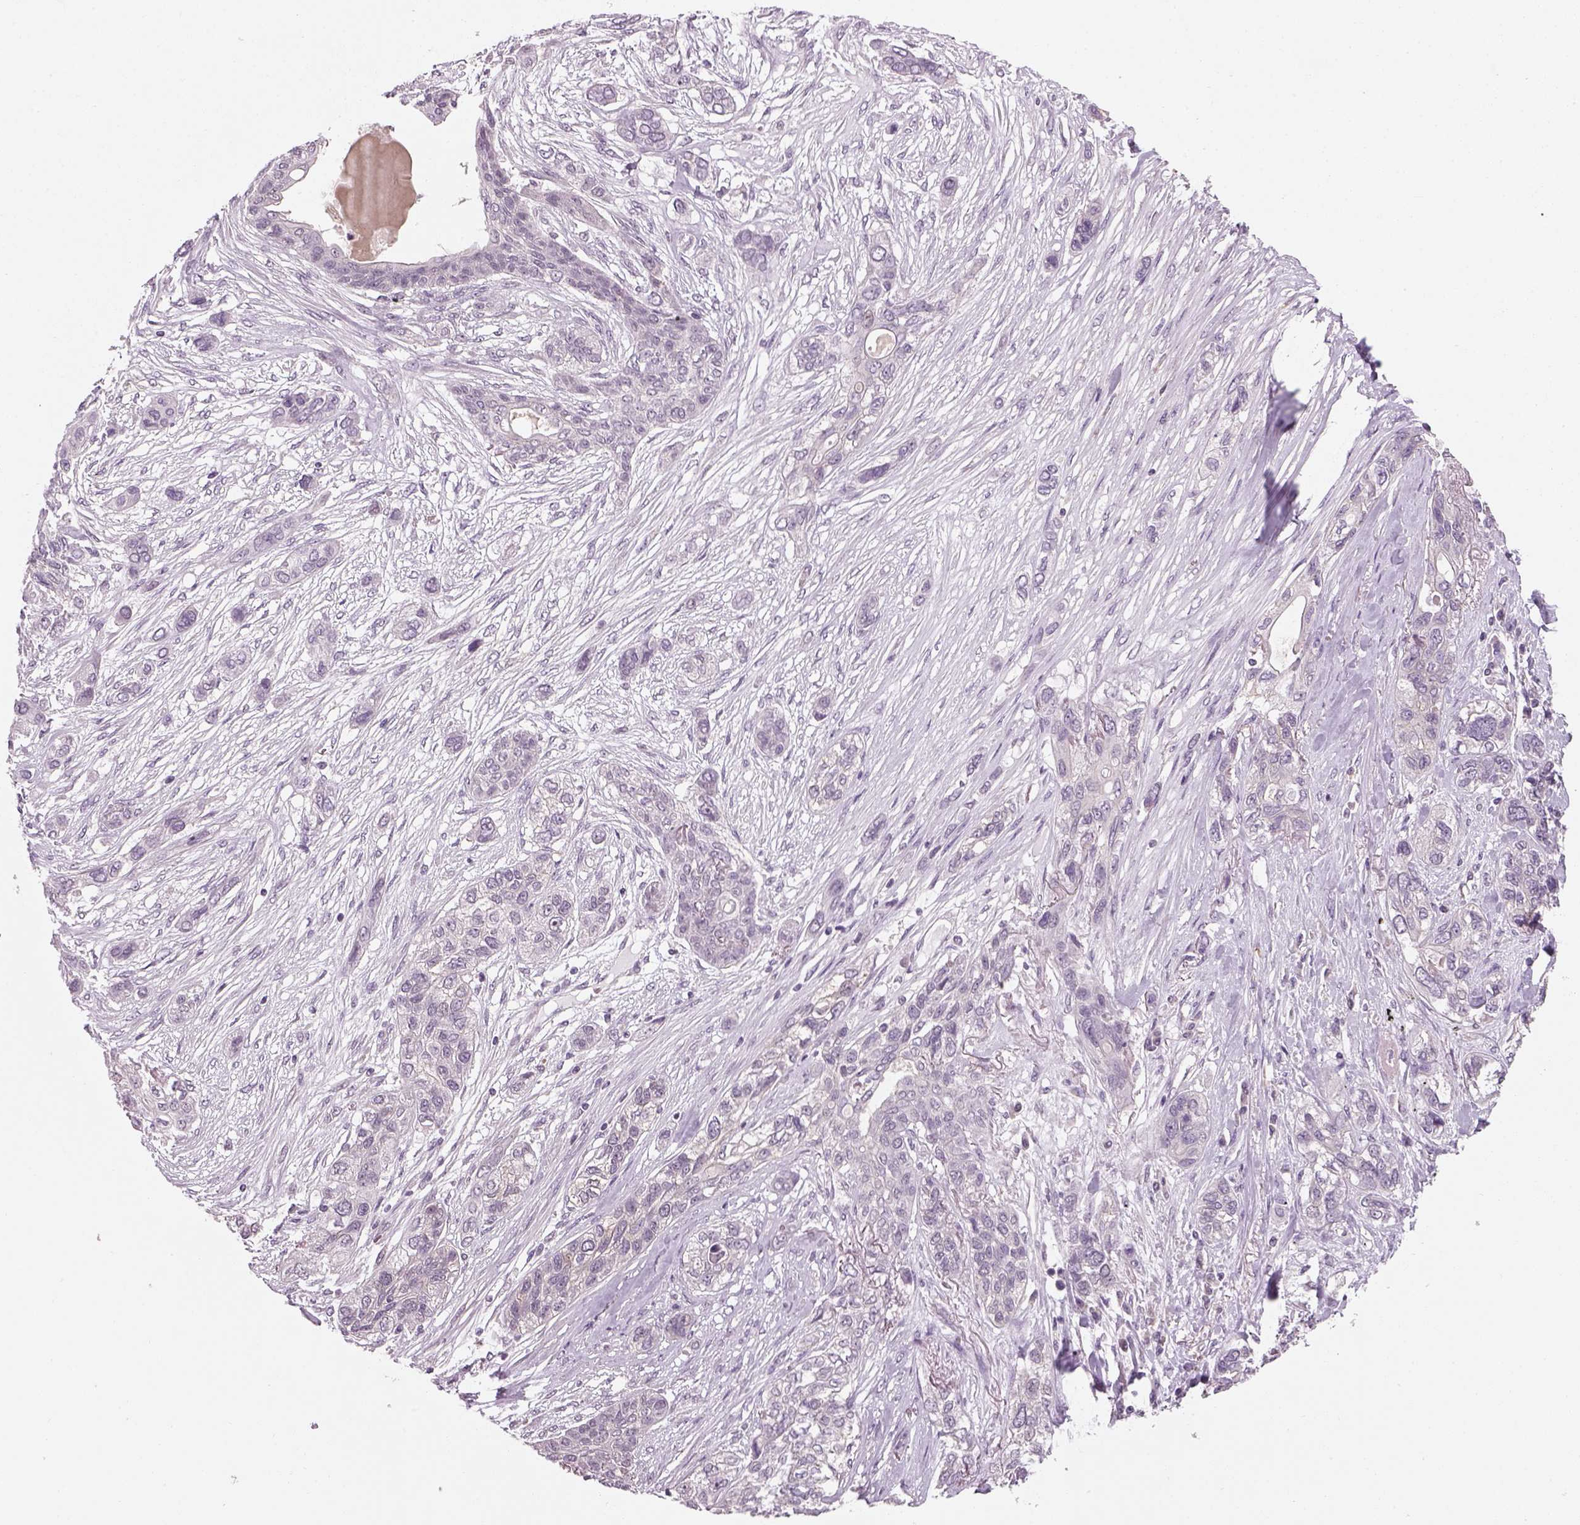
{"staining": {"intensity": "negative", "quantity": "none", "location": "none"}, "tissue": "lung cancer", "cell_type": "Tumor cells", "image_type": "cancer", "snomed": [{"axis": "morphology", "description": "Squamous cell carcinoma, NOS"}, {"axis": "topography", "description": "Lung"}], "caption": "Protein analysis of lung cancer (squamous cell carcinoma) exhibits no significant expression in tumor cells.", "gene": "GDNF", "patient": {"sex": "female", "age": 70}}